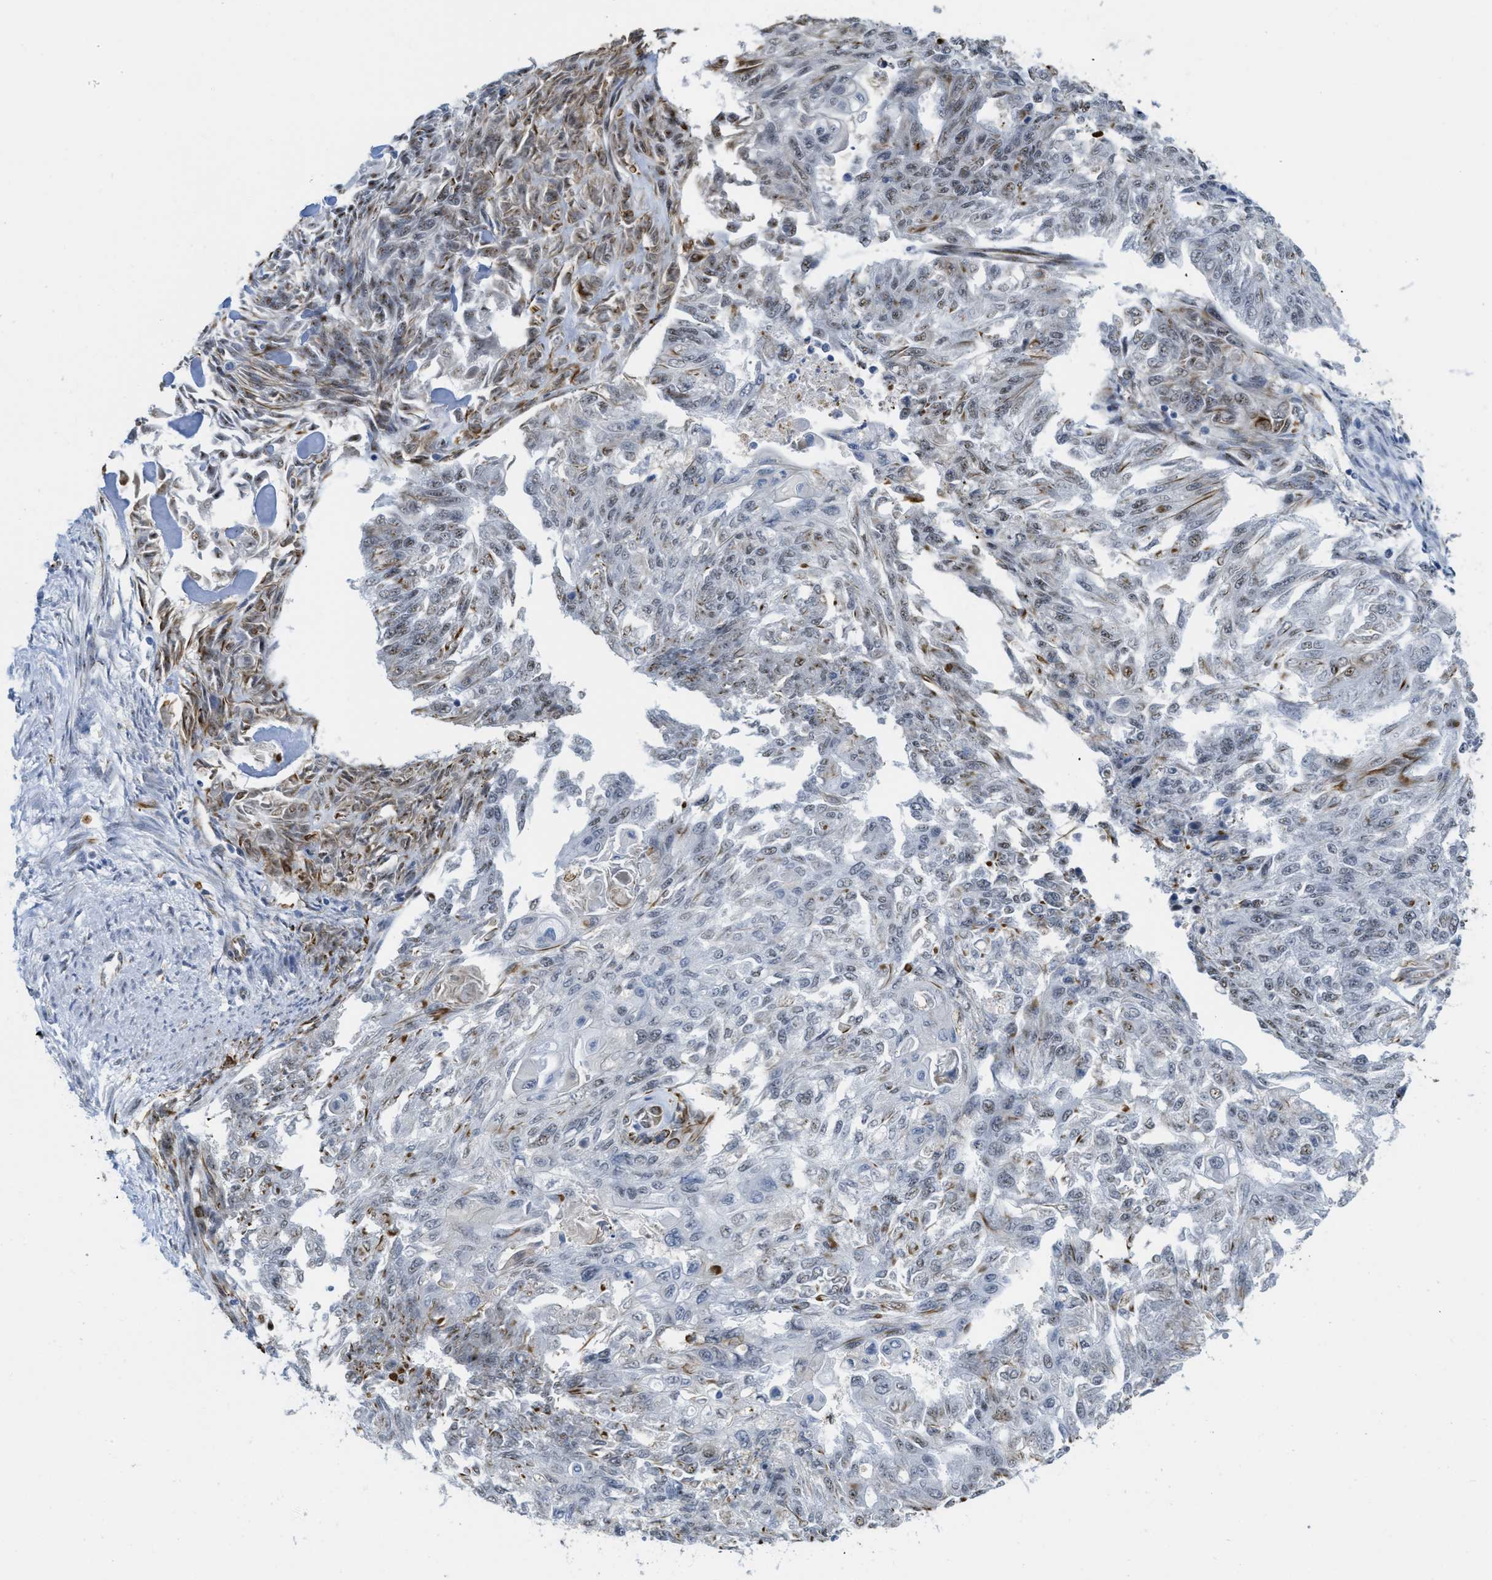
{"staining": {"intensity": "weak", "quantity": "25%-75%", "location": "nuclear"}, "tissue": "endometrial cancer", "cell_type": "Tumor cells", "image_type": "cancer", "snomed": [{"axis": "morphology", "description": "Adenocarcinoma, NOS"}, {"axis": "topography", "description": "Endometrium"}], "caption": "Immunohistochemistry (DAB) staining of endometrial cancer (adenocarcinoma) displays weak nuclear protein positivity in about 25%-75% of tumor cells.", "gene": "LRRC8B", "patient": {"sex": "female", "age": 32}}